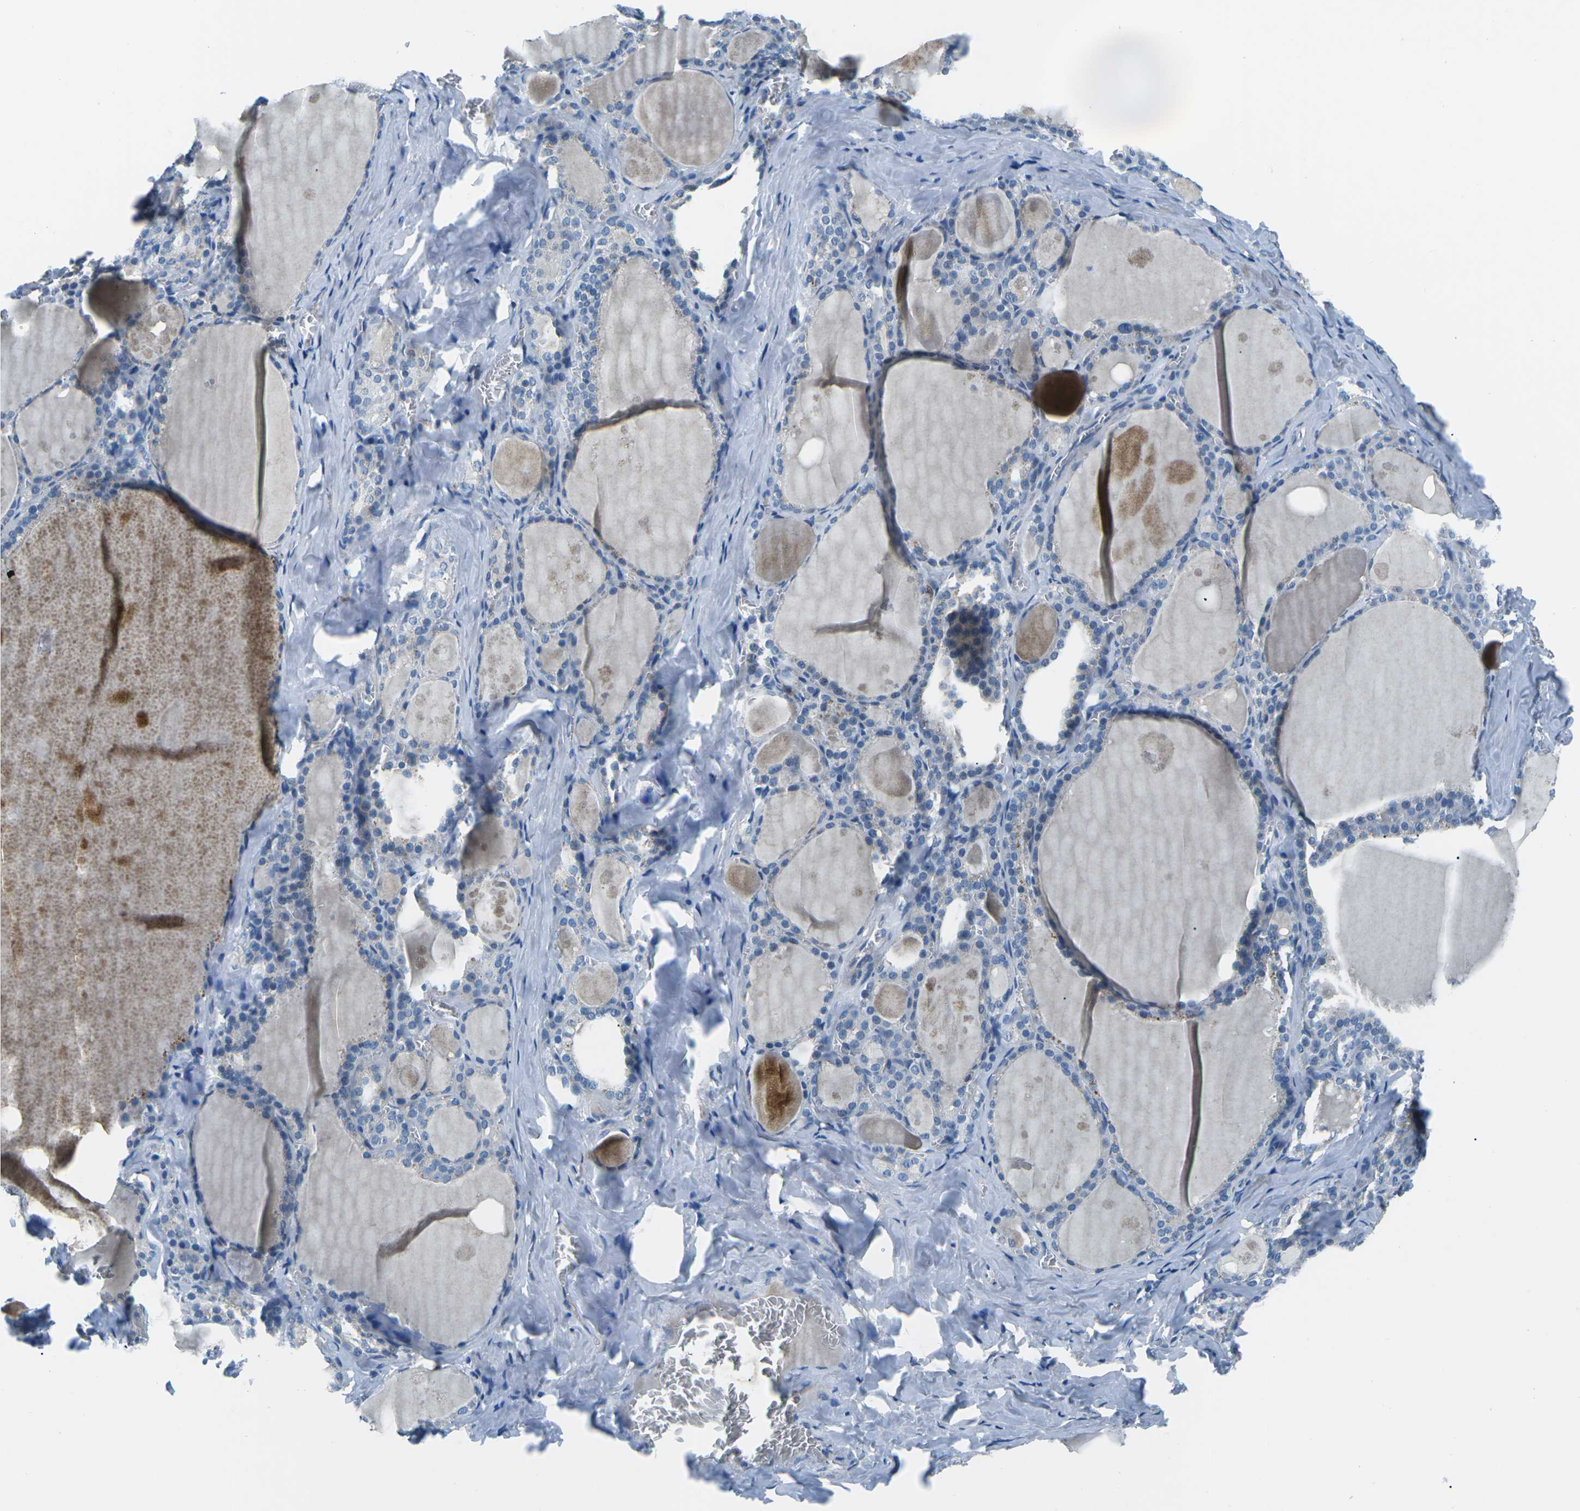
{"staining": {"intensity": "negative", "quantity": "none", "location": "none"}, "tissue": "thyroid gland", "cell_type": "Glandular cells", "image_type": "normal", "snomed": [{"axis": "morphology", "description": "Normal tissue, NOS"}, {"axis": "topography", "description": "Thyroid gland"}], "caption": "Immunohistochemistry (IHC) micrograph of unremarkable thyroid gland: thyroid gland stained with DAB (3,3'-diaminobenzidine) displays no significant protein positivity in glandular cells.", "gene": "CD1D", "patient": {"sex": "male", "age": 56}}